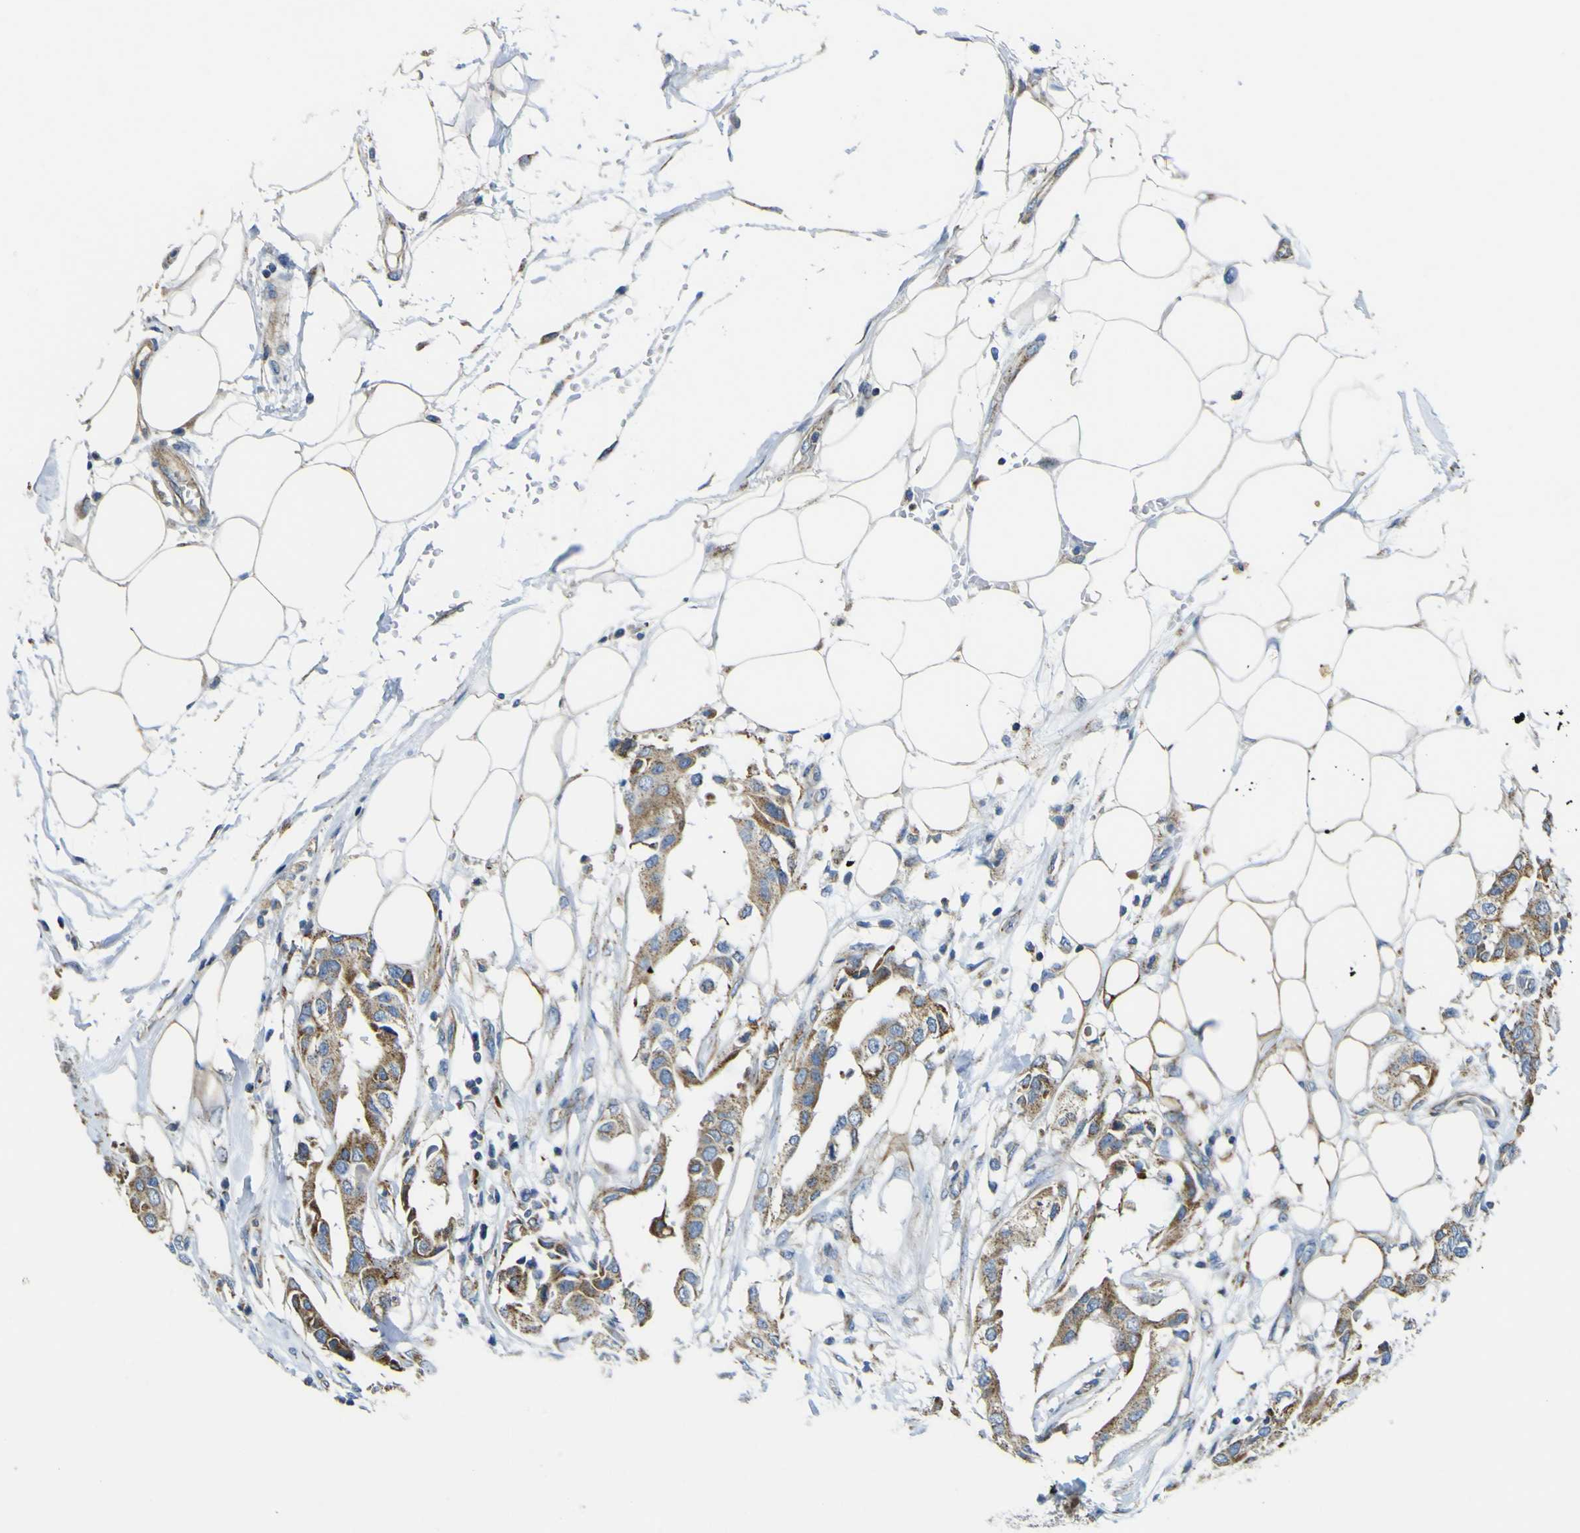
{"staining": {"intensity": "moderate", "quantity": ">75%", "location": "cytoplasmic/membranous"}, "tissue": "breast cancer", "cell_type": "Tumor cells", "image_type": "cancer", "snomed": [{"axis": "morphology", "description": "Duct carcinoma"}, {"axis": "topography", "description": "Breast"}], "caption": "This micrograph demonstrates IHC staining of breast intraductal carcinoma, with medium moderate cytoplasmic/membranous staining in approximately >75% of tumor cells.", "gene": "ALDH18A1", "patient": {"sex": "female", "age": 40}}